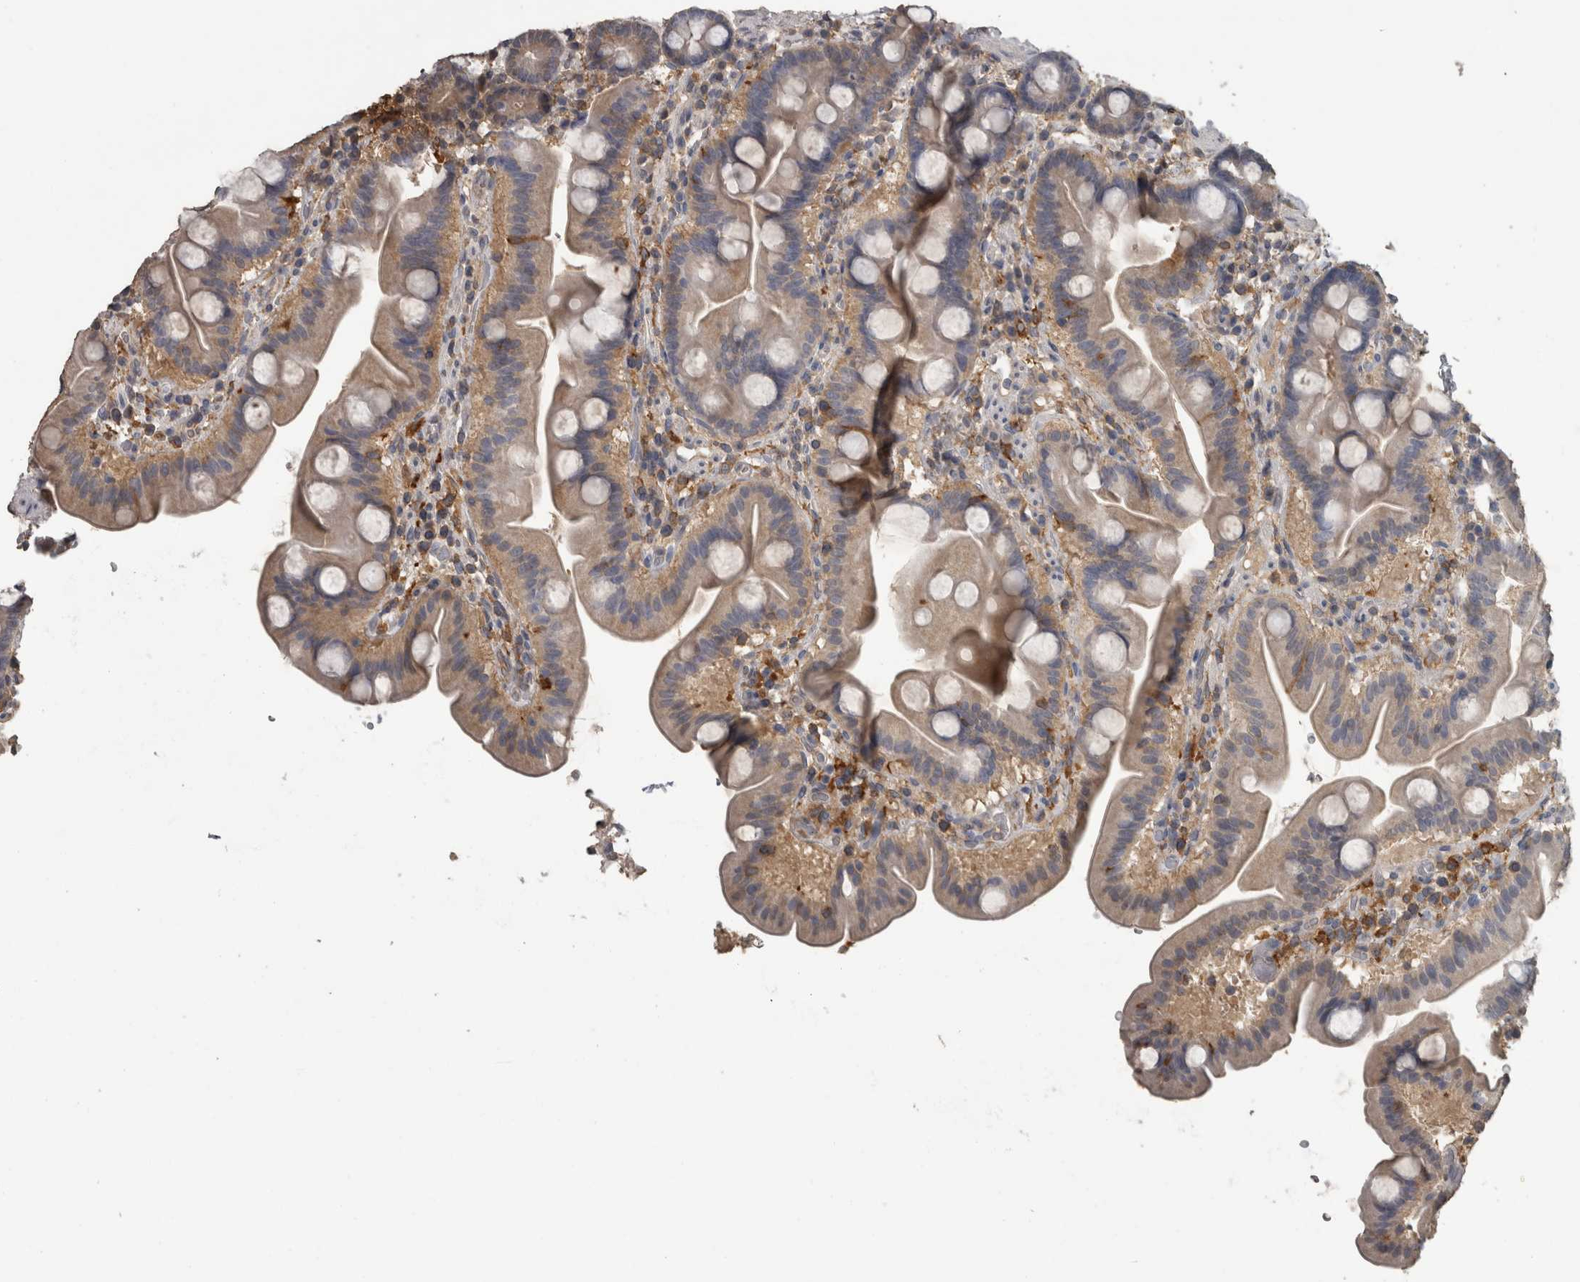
{"staining": {"intensity": "weak", "quantity": ">75%", "location": "cytoplasmic/membranous"}, "tissue": "duodenum", "cell_type": "Glandular cells", "image_type": "normal", "snomed": [{"axis": "morphology", "description": "Normal tissue, NOS"}, {"axis": "topography", "description": "Duodenum"}], "caption": "IHC histopathology image of normal duodenum: human duodenum stained using immunohistochemistry (IHC) displays low levels of weak protein expression localized specifically in the cytoplasmic/membranous of glandular cells, appearing as a cytoplasmic/membranous brown color.", "gene": "PIK3AP1", "patient": {"sex": "male", "age": 54}}